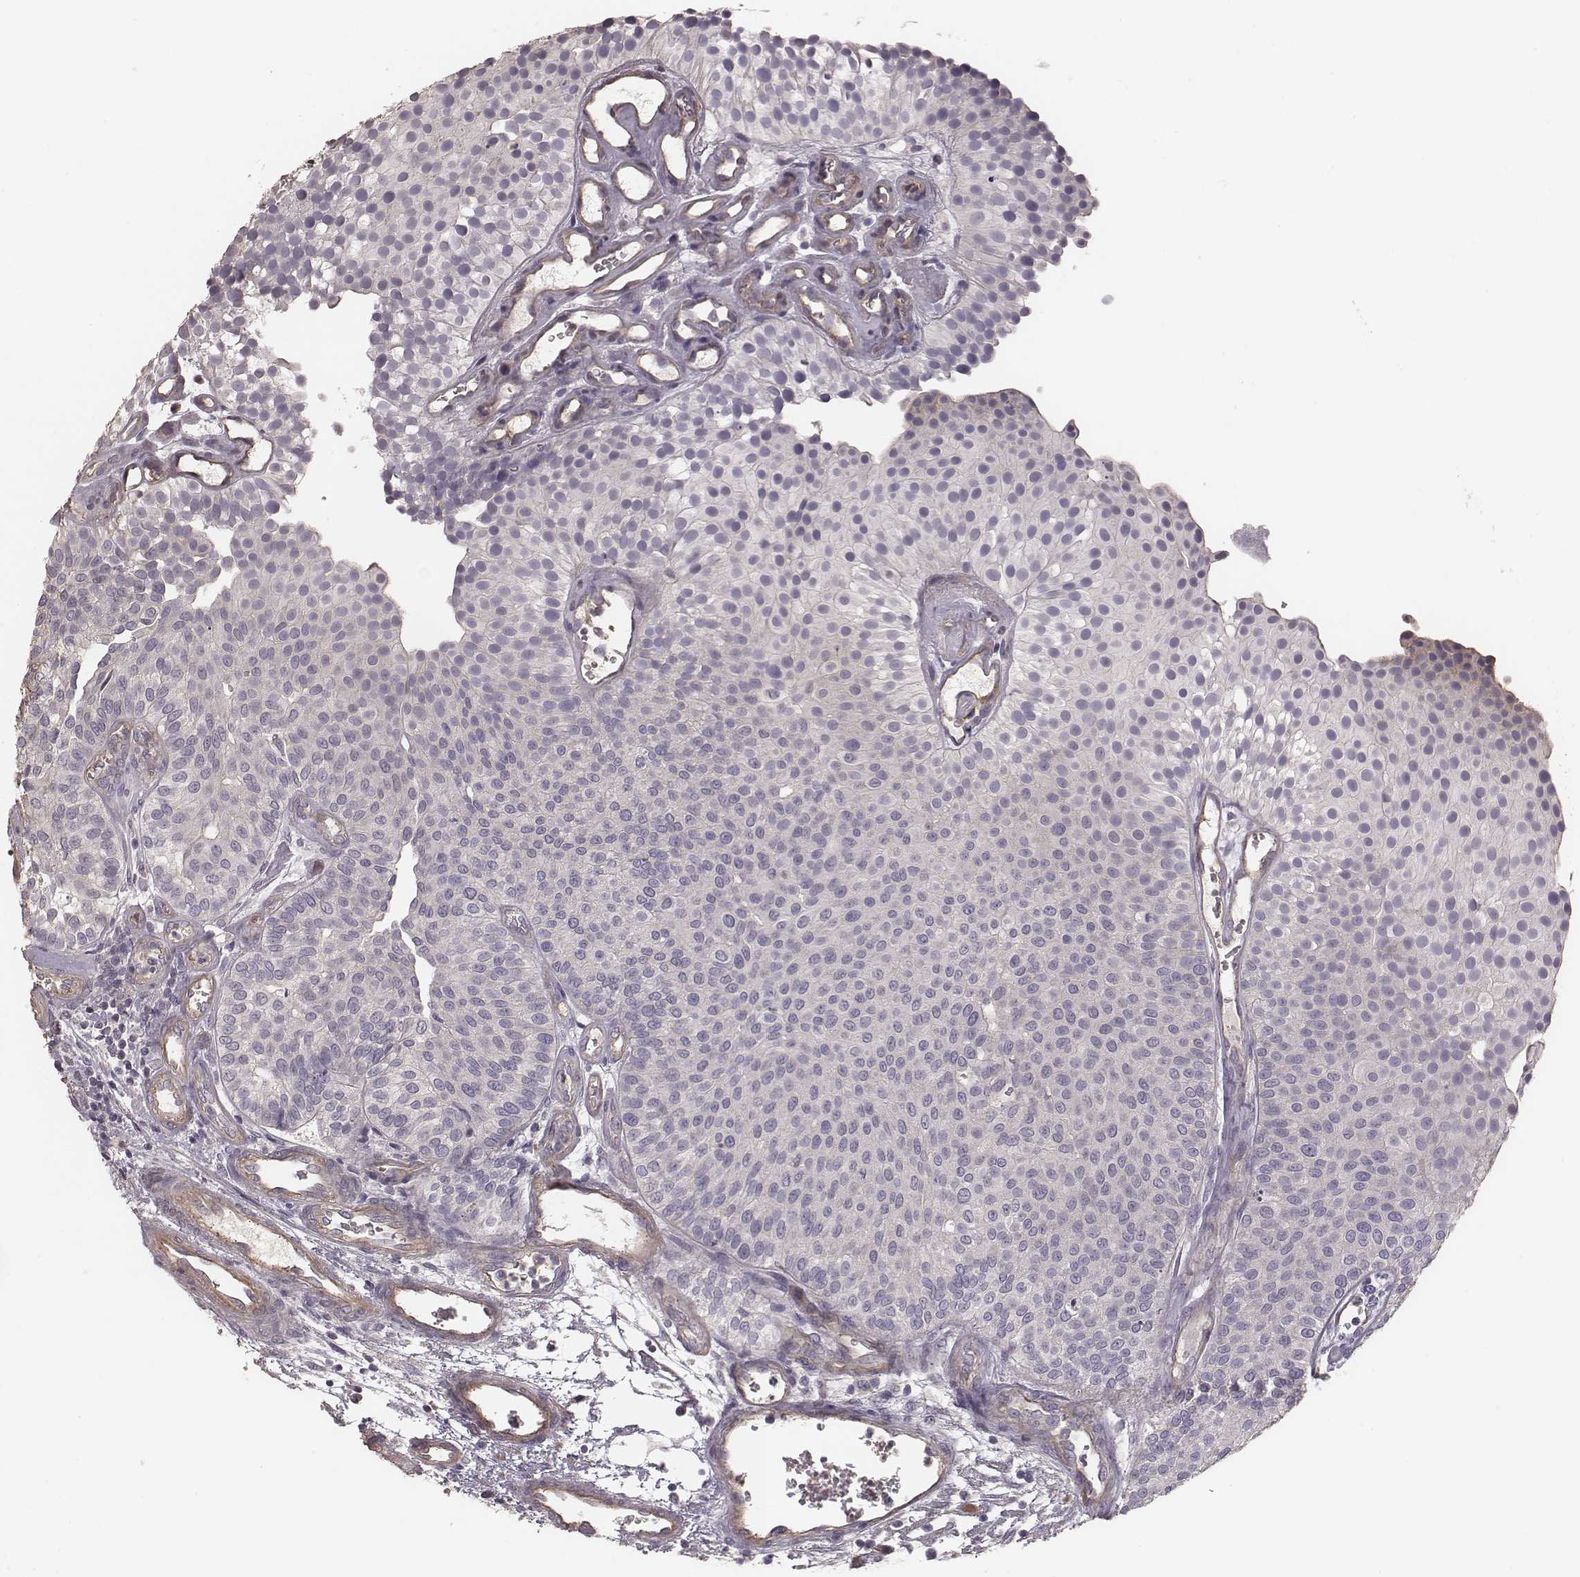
{"staining": {"intensity": "negative", "quantity": "none", "location": "none"}, "tissue": "urothelial cancer", "cell_type": "Tumor cells", "image_type": "cancer", "snomed": [{"axis": "morphology", "description": "Urothelial carcinoma, Low grade"}, {"axis": "topography", "description": "Urinary bladder"}], "caption": "A photomicrograph of human low-grade urothelial carcinoma is negative for staining in tumor cells. The staining is performed using DAB (3,3'-diaminobenzidine) brown chromogen with nuclei counter-stained in using hematoxylin.", "gene": "OTOGL", "patient": {"sex": "female", "age": 87}}